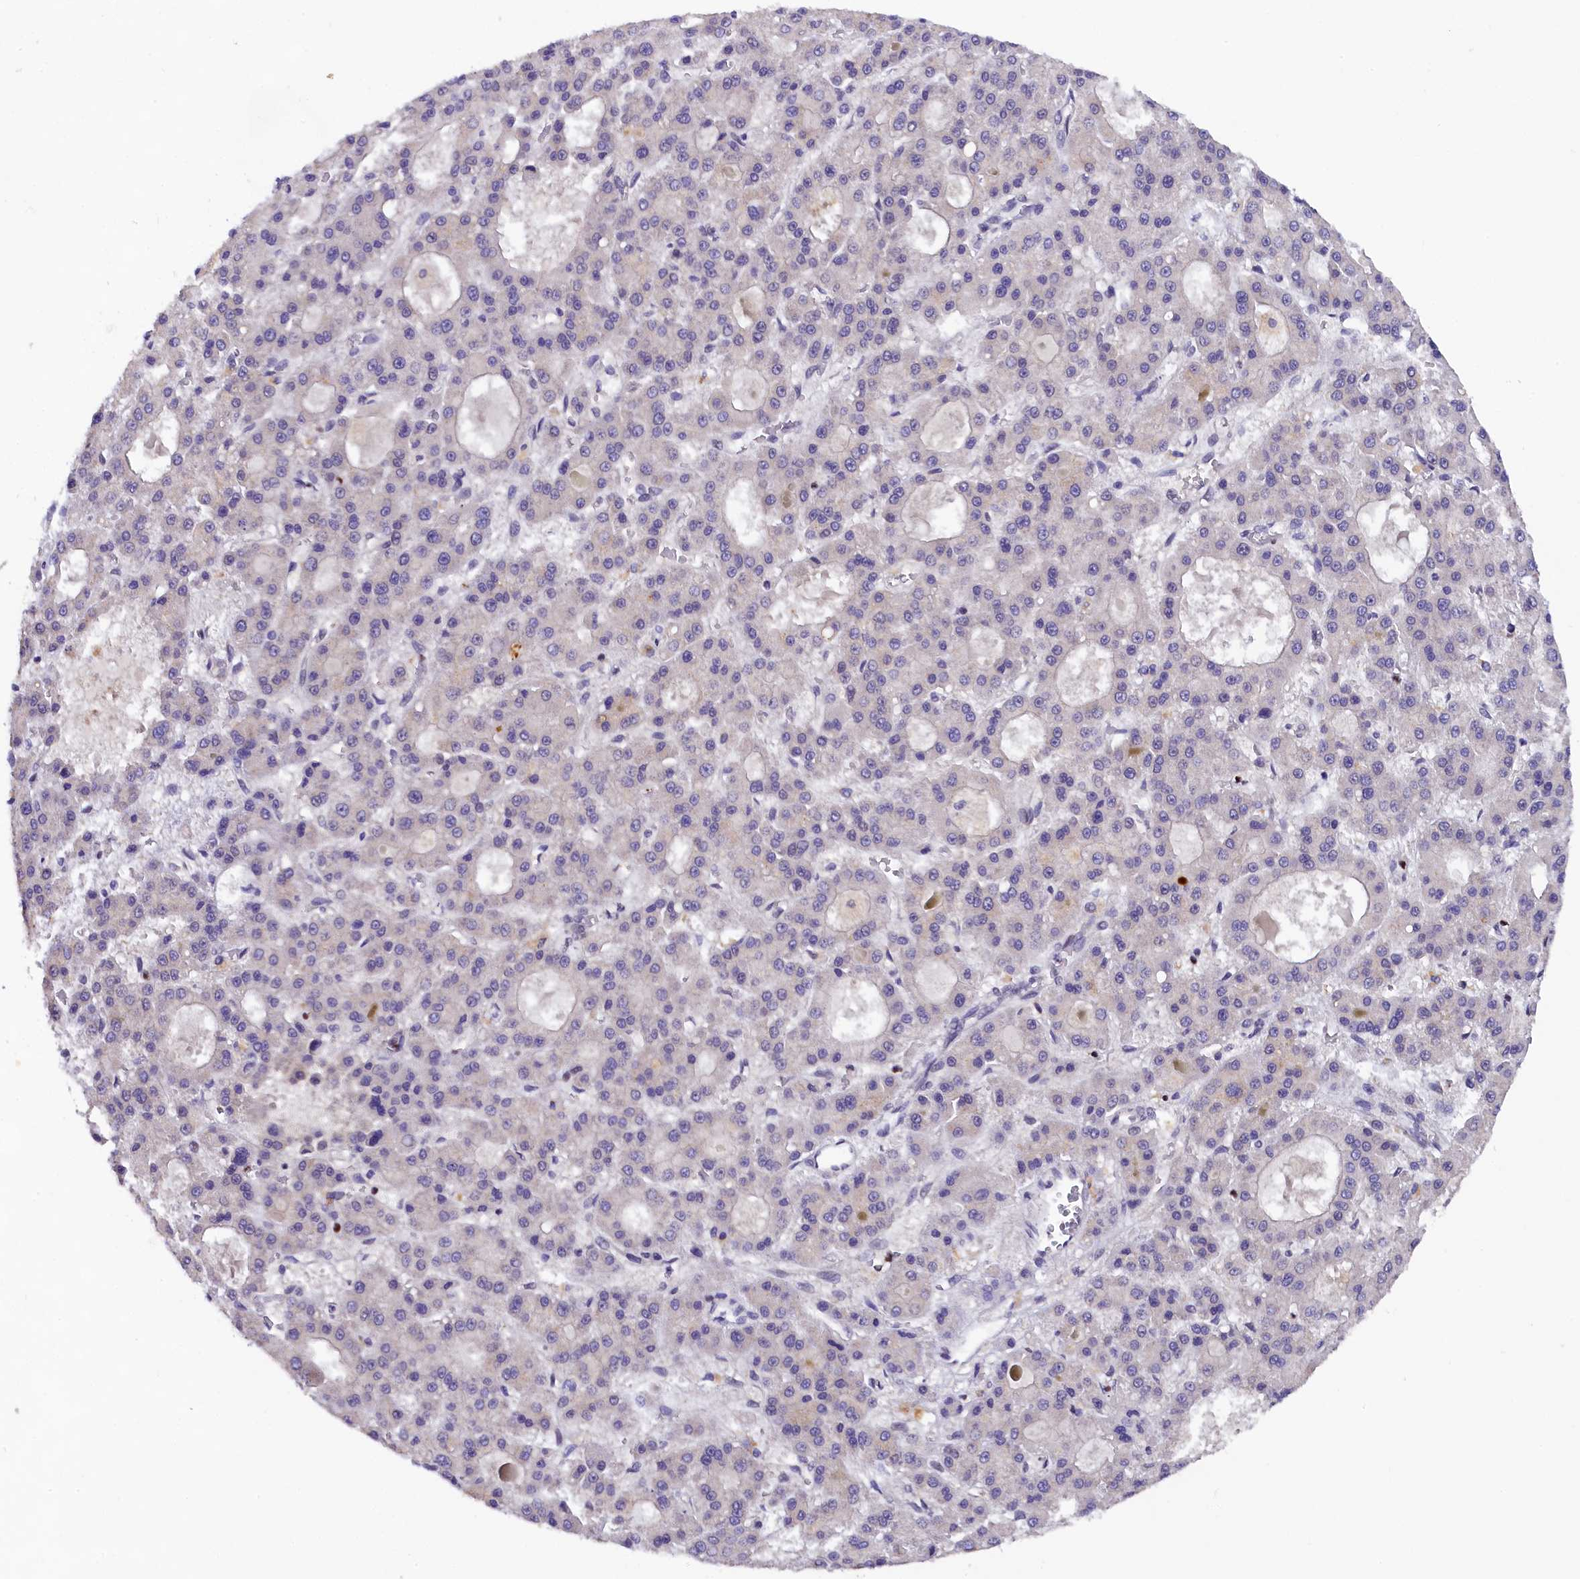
{"staining": {"intensity": "negative", "quantity": "none", "location": "none"}, "tissue": "liver cancer", "cell_type": "Tumor cells", "image_type": "cancer", "snomed": [{"axis": "morphology", "description": "Carcinoma, Hepatocellular, NOS"}, {"axis": "topography", "description": "Liver"}], "caption": "Micrograph shows no protein positivity in tumor cells of liver cancer tissue.", "gene": "SP4", "patient": {"sex": "male", "age": 70}}